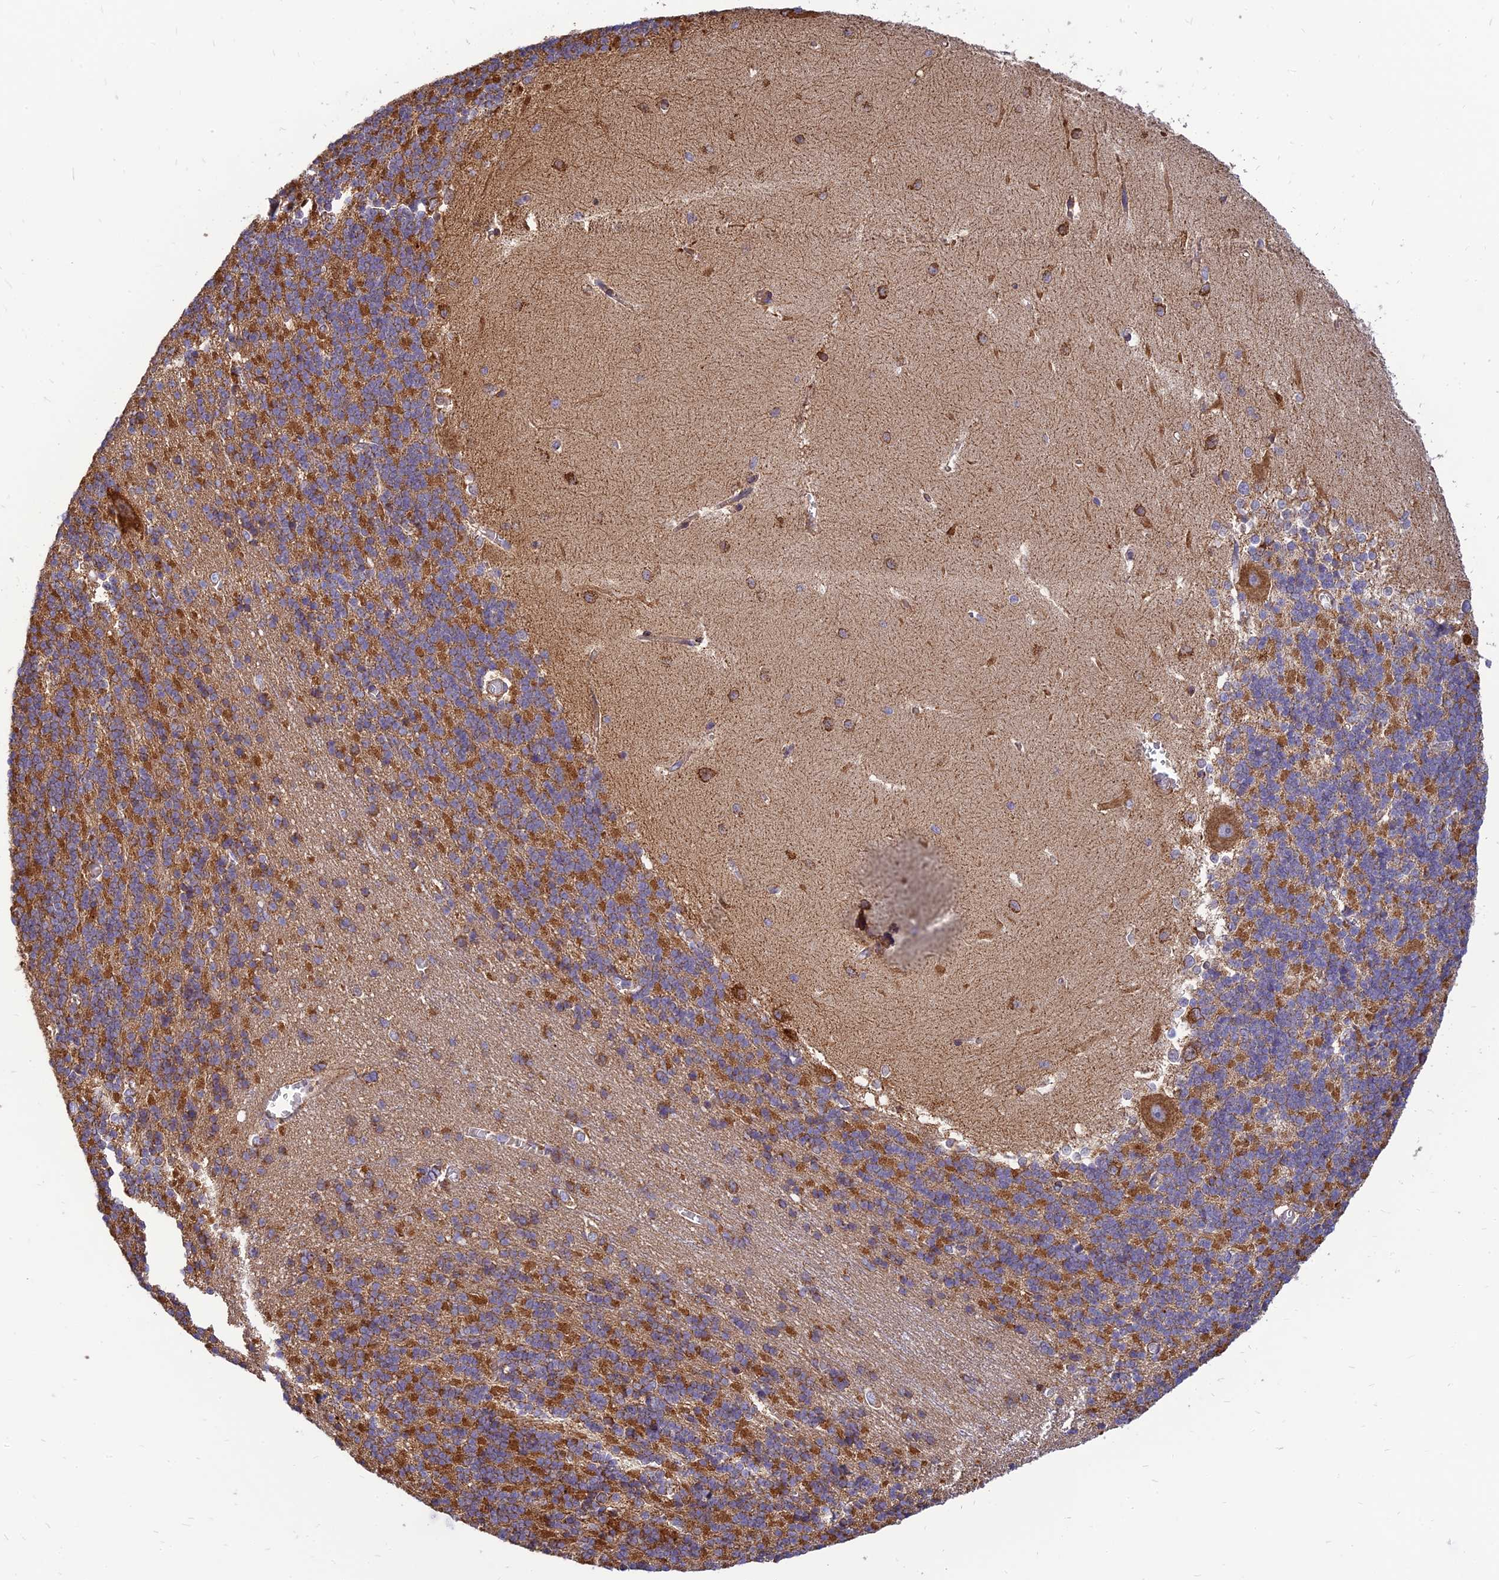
{"staining": {"intensity": "strong", "quantity": "25%-75%", "location": "cytoplasmic/membranous"}, "tissue": "cerebellum", "cell_type": "Cells in granular layer", "image_type": "normal", "snomed": [{"axis": "morphology", "description": "Normal tissue, NOS"}, {"axis": "topography", "description": "Cerebellum"}], "caption": "A brown stain shows strong cytoplasmic/membranous expression of a protein in cells in granular layer of benign human cerebellum.", "gene": "THUMPD2", "patient": {"sex": "male", "age": 37}}